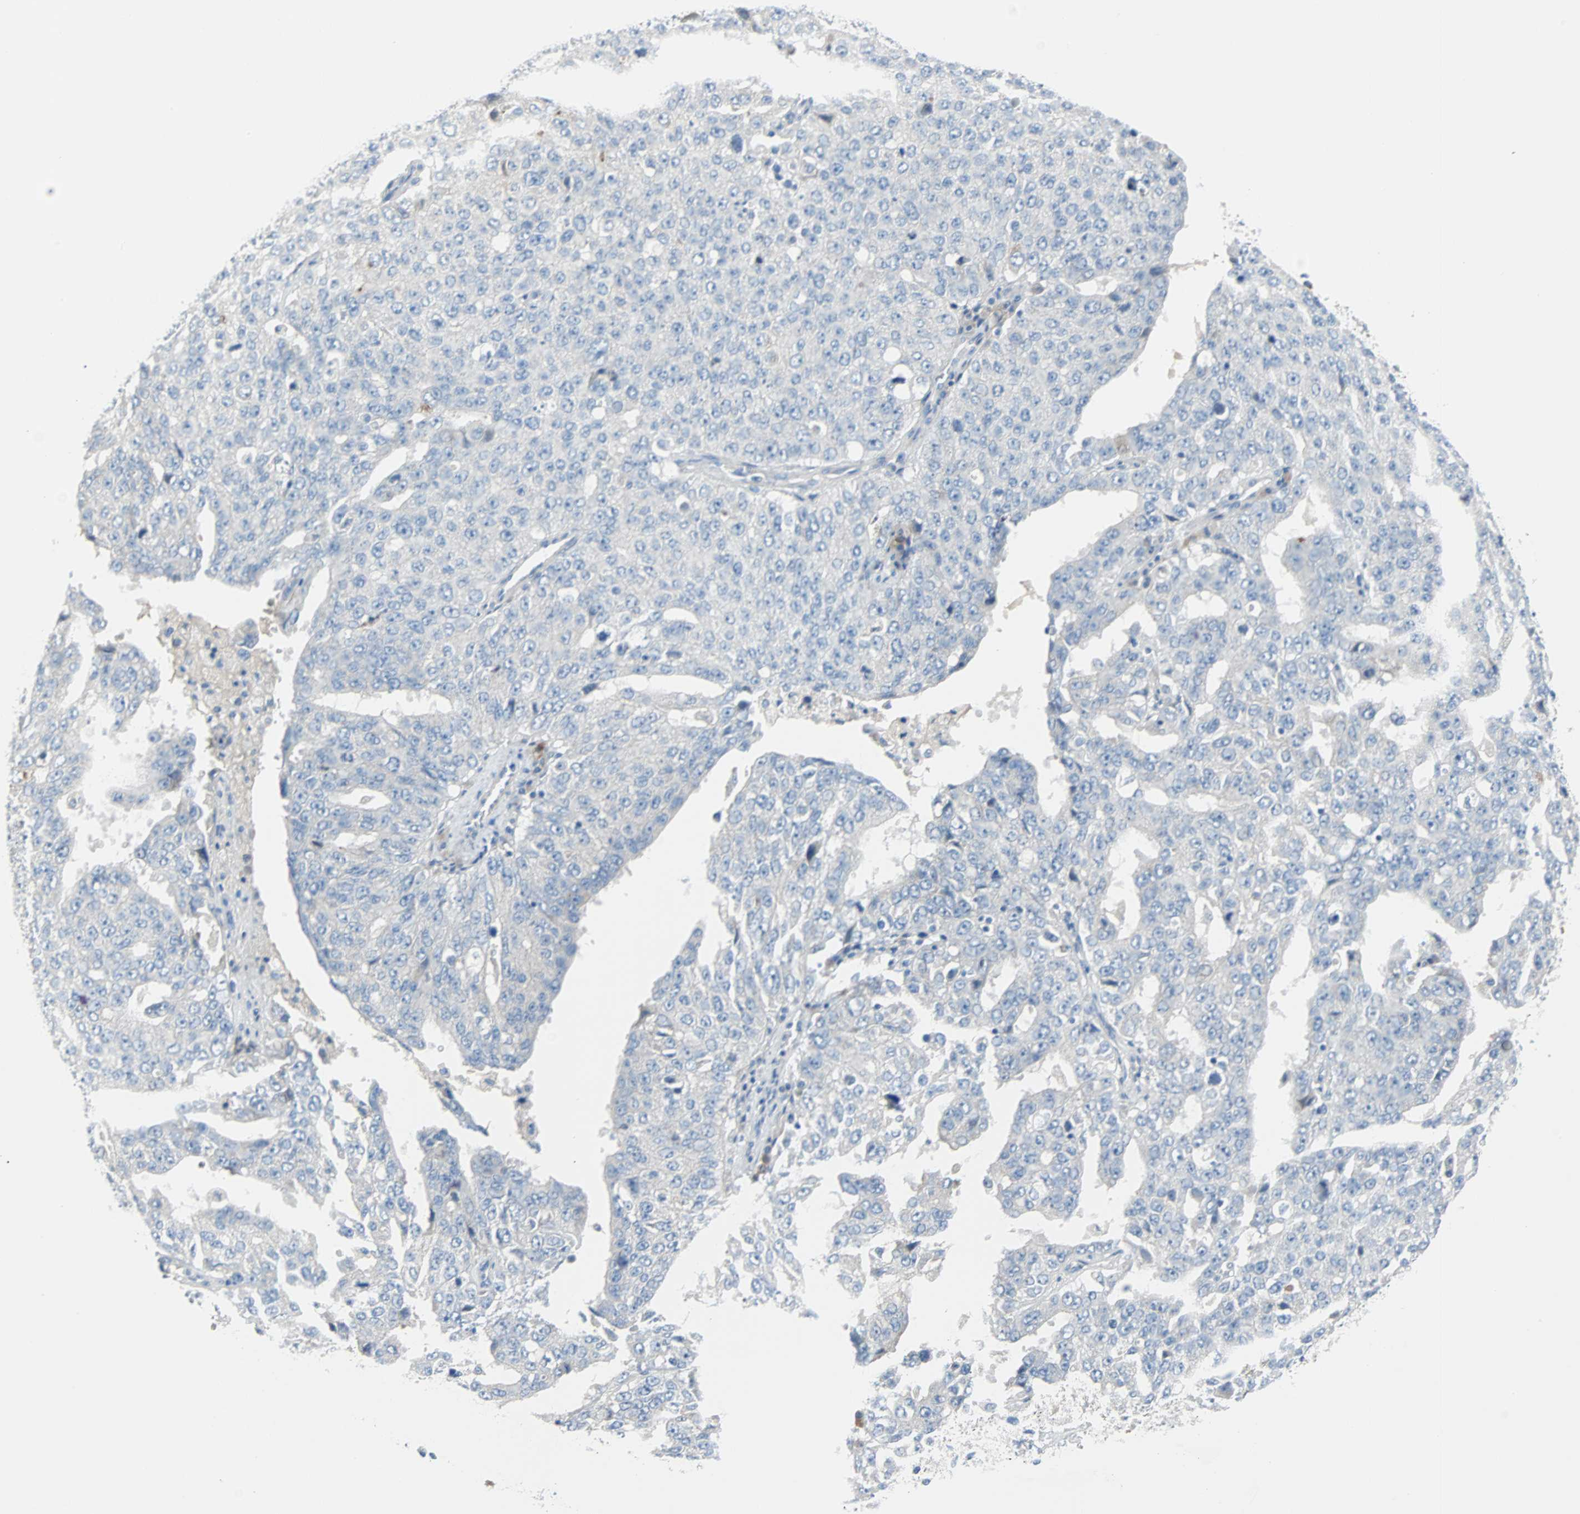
{"staining": {"intensity": "negative", "quantity": "none", "location": "none"}, "tissue": "ovarian cancer", "cell_type": "Tumor cells", "image_type": "cancer", "snomed": [{"axis": "morphology", "description": "Carcinoma, endometroid"}, {"axis": "topography", "description": "Ovary"}], "caption": "Ovarian cancer (endometroid carcinoma) was stained to show a protein in brown. There is no significant expression in tumor cells.", "gene": "PDPN", "patient": {"sex": "female", "age": 62}}